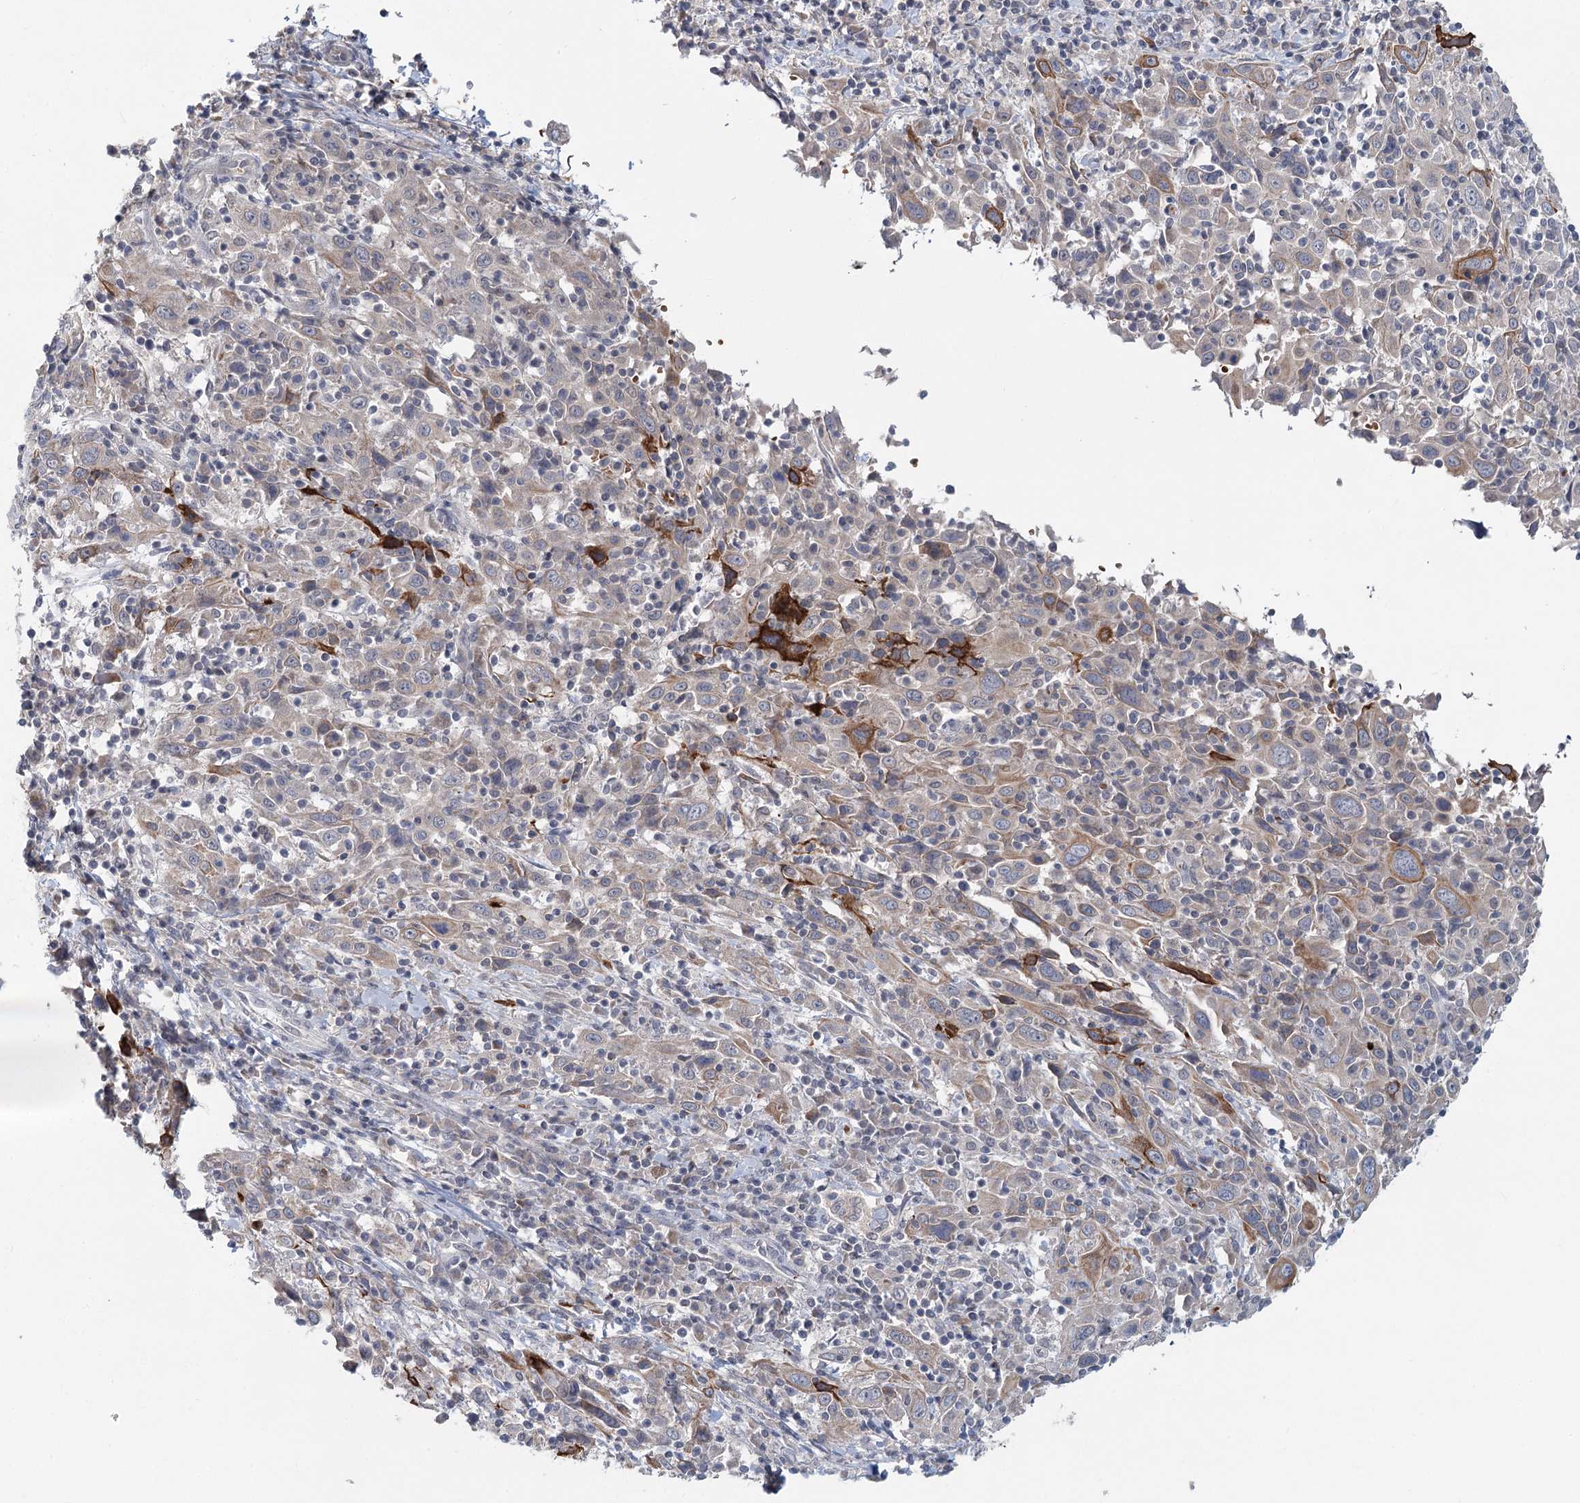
{"staining": {"intensity": "moderate", "quantity": "<25%", "location": "cytoplasmic/membranous"}, "tissue": "cervical cancer", "cell_type": "Tumor cells", "image_type": "cancer", "snomed": [{"axis": "morphology", "description": "Squamous cell carcinoma, NOS"}, {"axis": "topography", "description": "Cervix"}], "caption": "A high-resolution image shows immunohistochemistry (IHC) staining of cervical squamous cell carcinoma, which demonstrates moderate cytoplasmic/membranous expression in approximately <25% of tumor cells. The protein of interest is stained brown, and the nuclei are stained in blue (DAB IHC with brightfield microscopy, high magnification).", "gene": "FBXO7", "patient": {"sex": "female", "age": 46}}